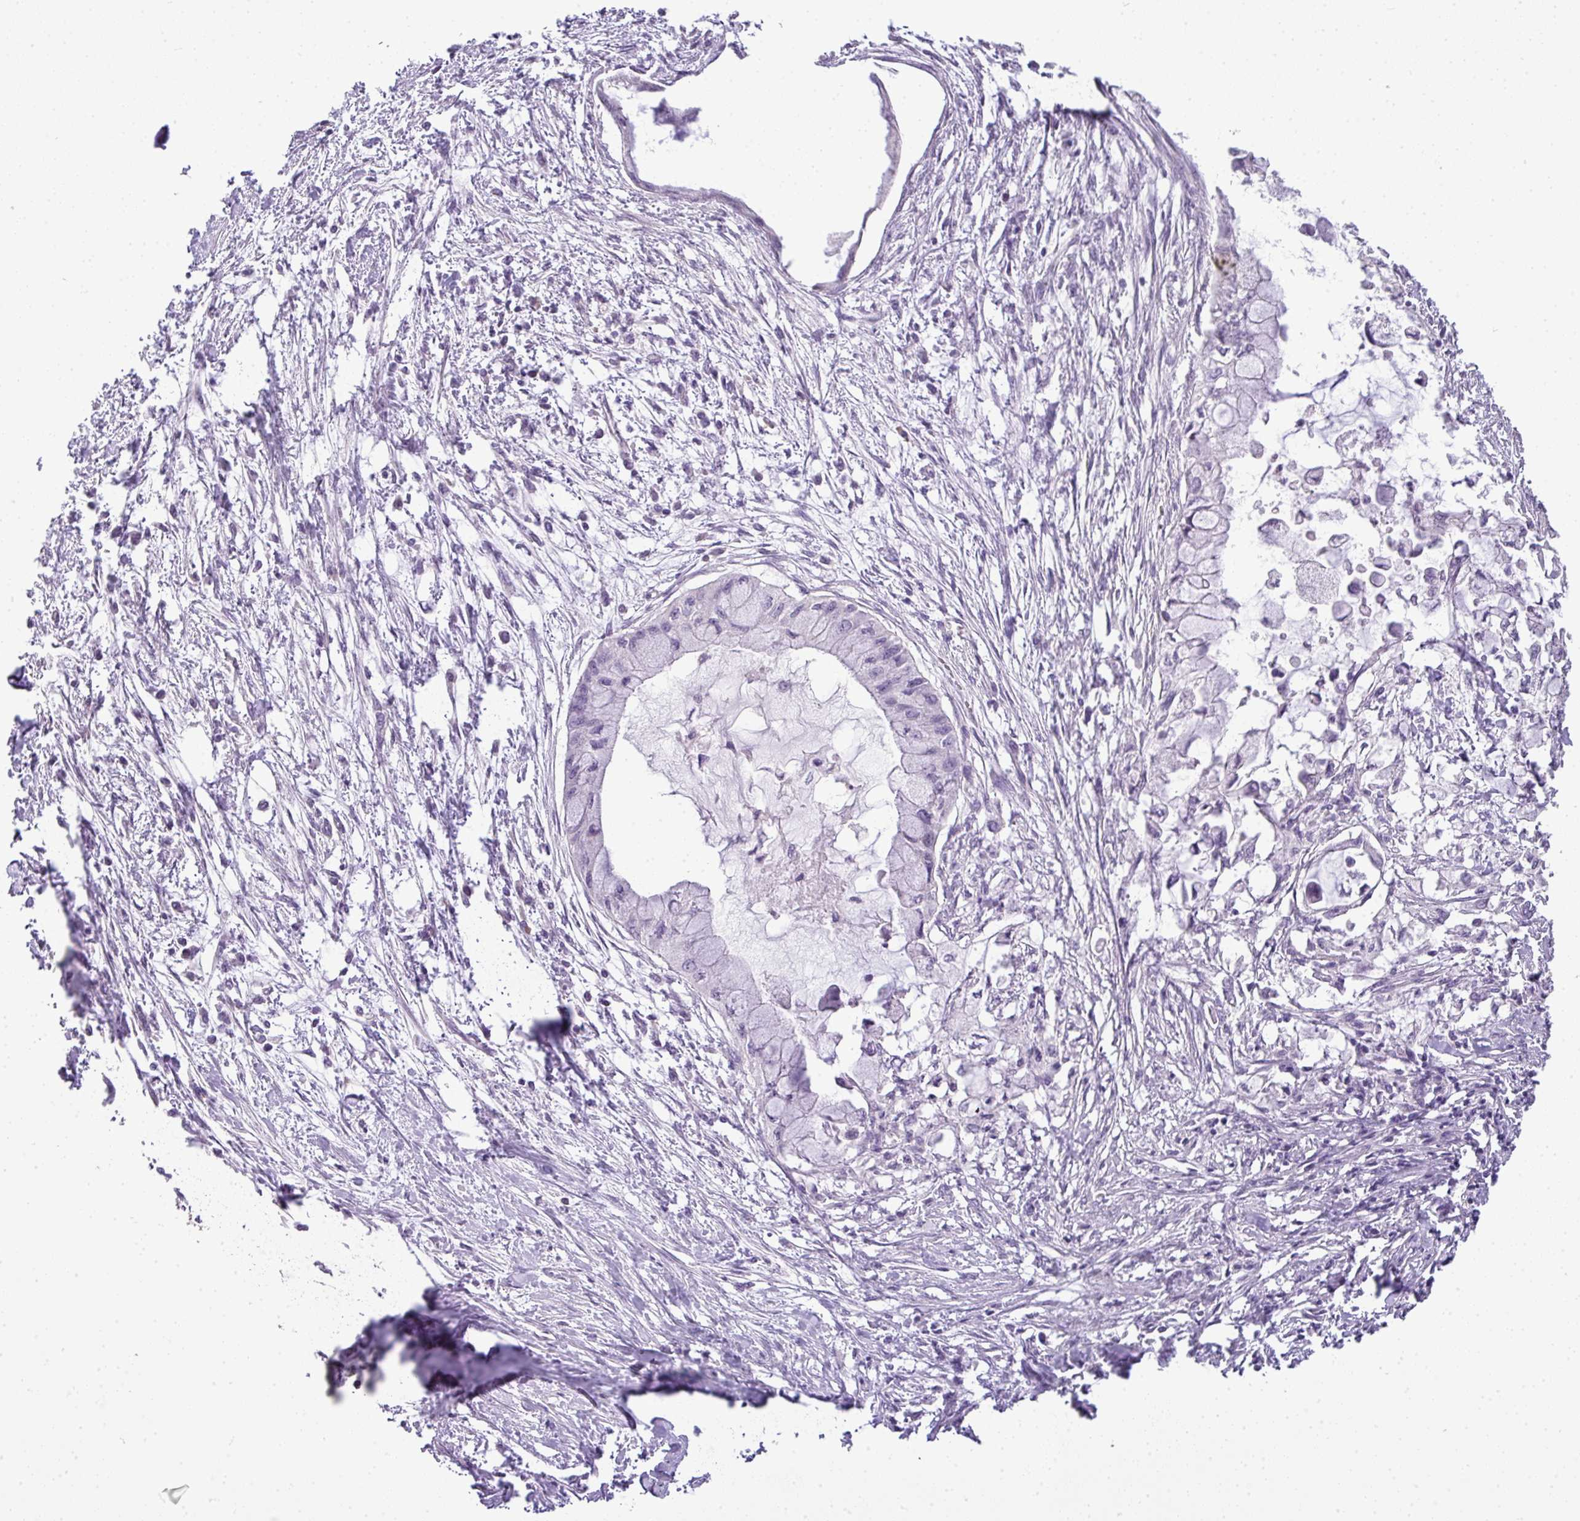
{"staining": {"intensity": "negative", "quantity": "none", "location": "none"}, "tissue": "pancreatic cancer", "cell_type": "Tumor cells", "image_type": "cancer", "snomed": [{"axis": "morphology", "description": "Adenocarcinoma, NOS"}, {"axis": "topography", "description": "Pancreas"}], "caption": "Micrograph shows no significant protein positivity in tumor cells of pancreatic cancer (adenocarcinoma). (DAB immunohistochemistry with hematoxylin counter stain).", "gene": "LY9", "patient": {"sex": "male", "age": 48}}